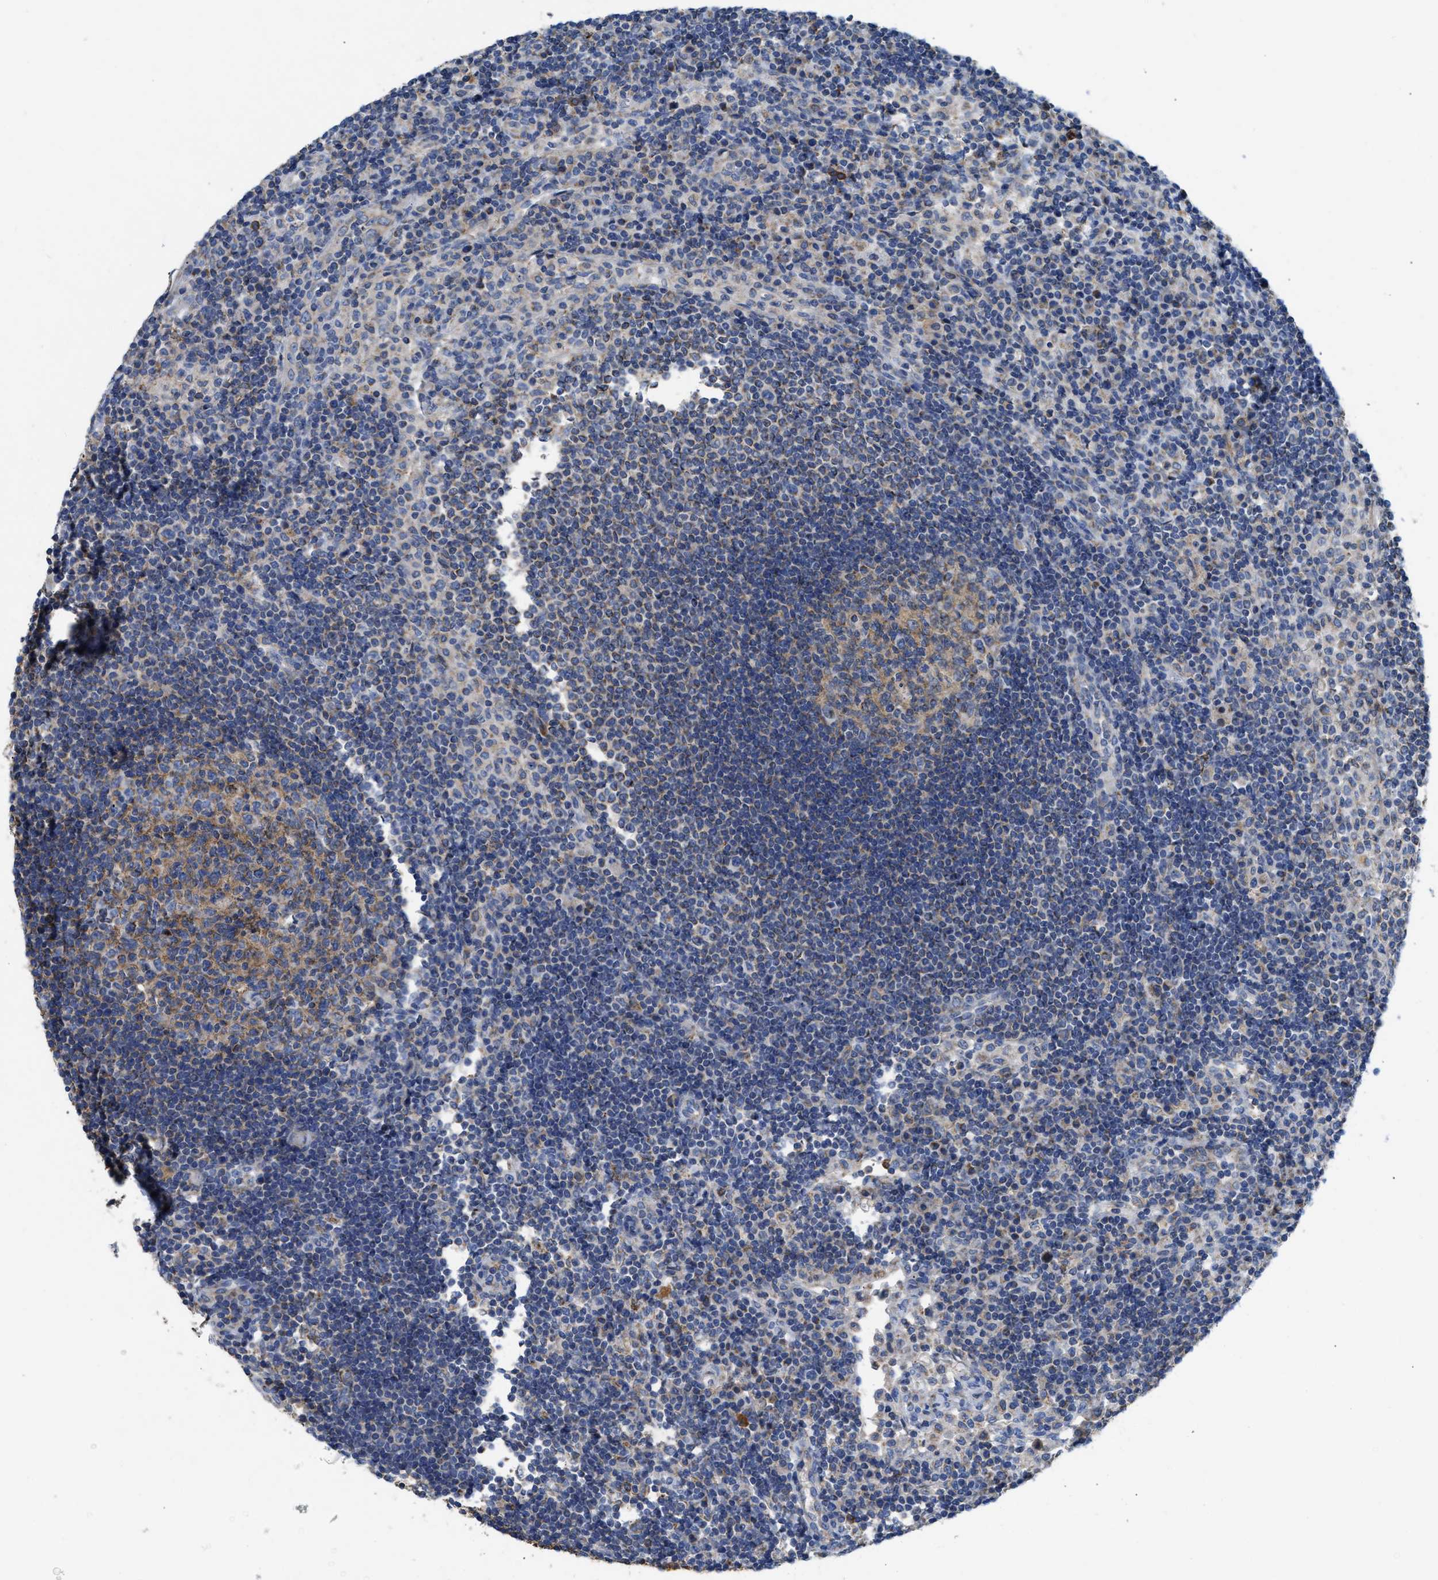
{"staining": {"intensity": "weak", "quantity": ">75%", "location": "cytoplasmic/membranous"}, "tissue": "lymph node", "cell_type": "Germinal center cells", "image_type": "normal", "snomed": [{"axis": "morphology", "description": "Normal tissue, NOS"}, {"axis": "topography", "description": "Lymph node"}], "caption": "IHC (DAB) staining of unremarkable human lymph node exhibits weak cytoplasmic/membranous protein staining in approximately >75% of germinal center cells.", "gene": "SLC25A13", "patient": {"sex": "female", "age": 53}}